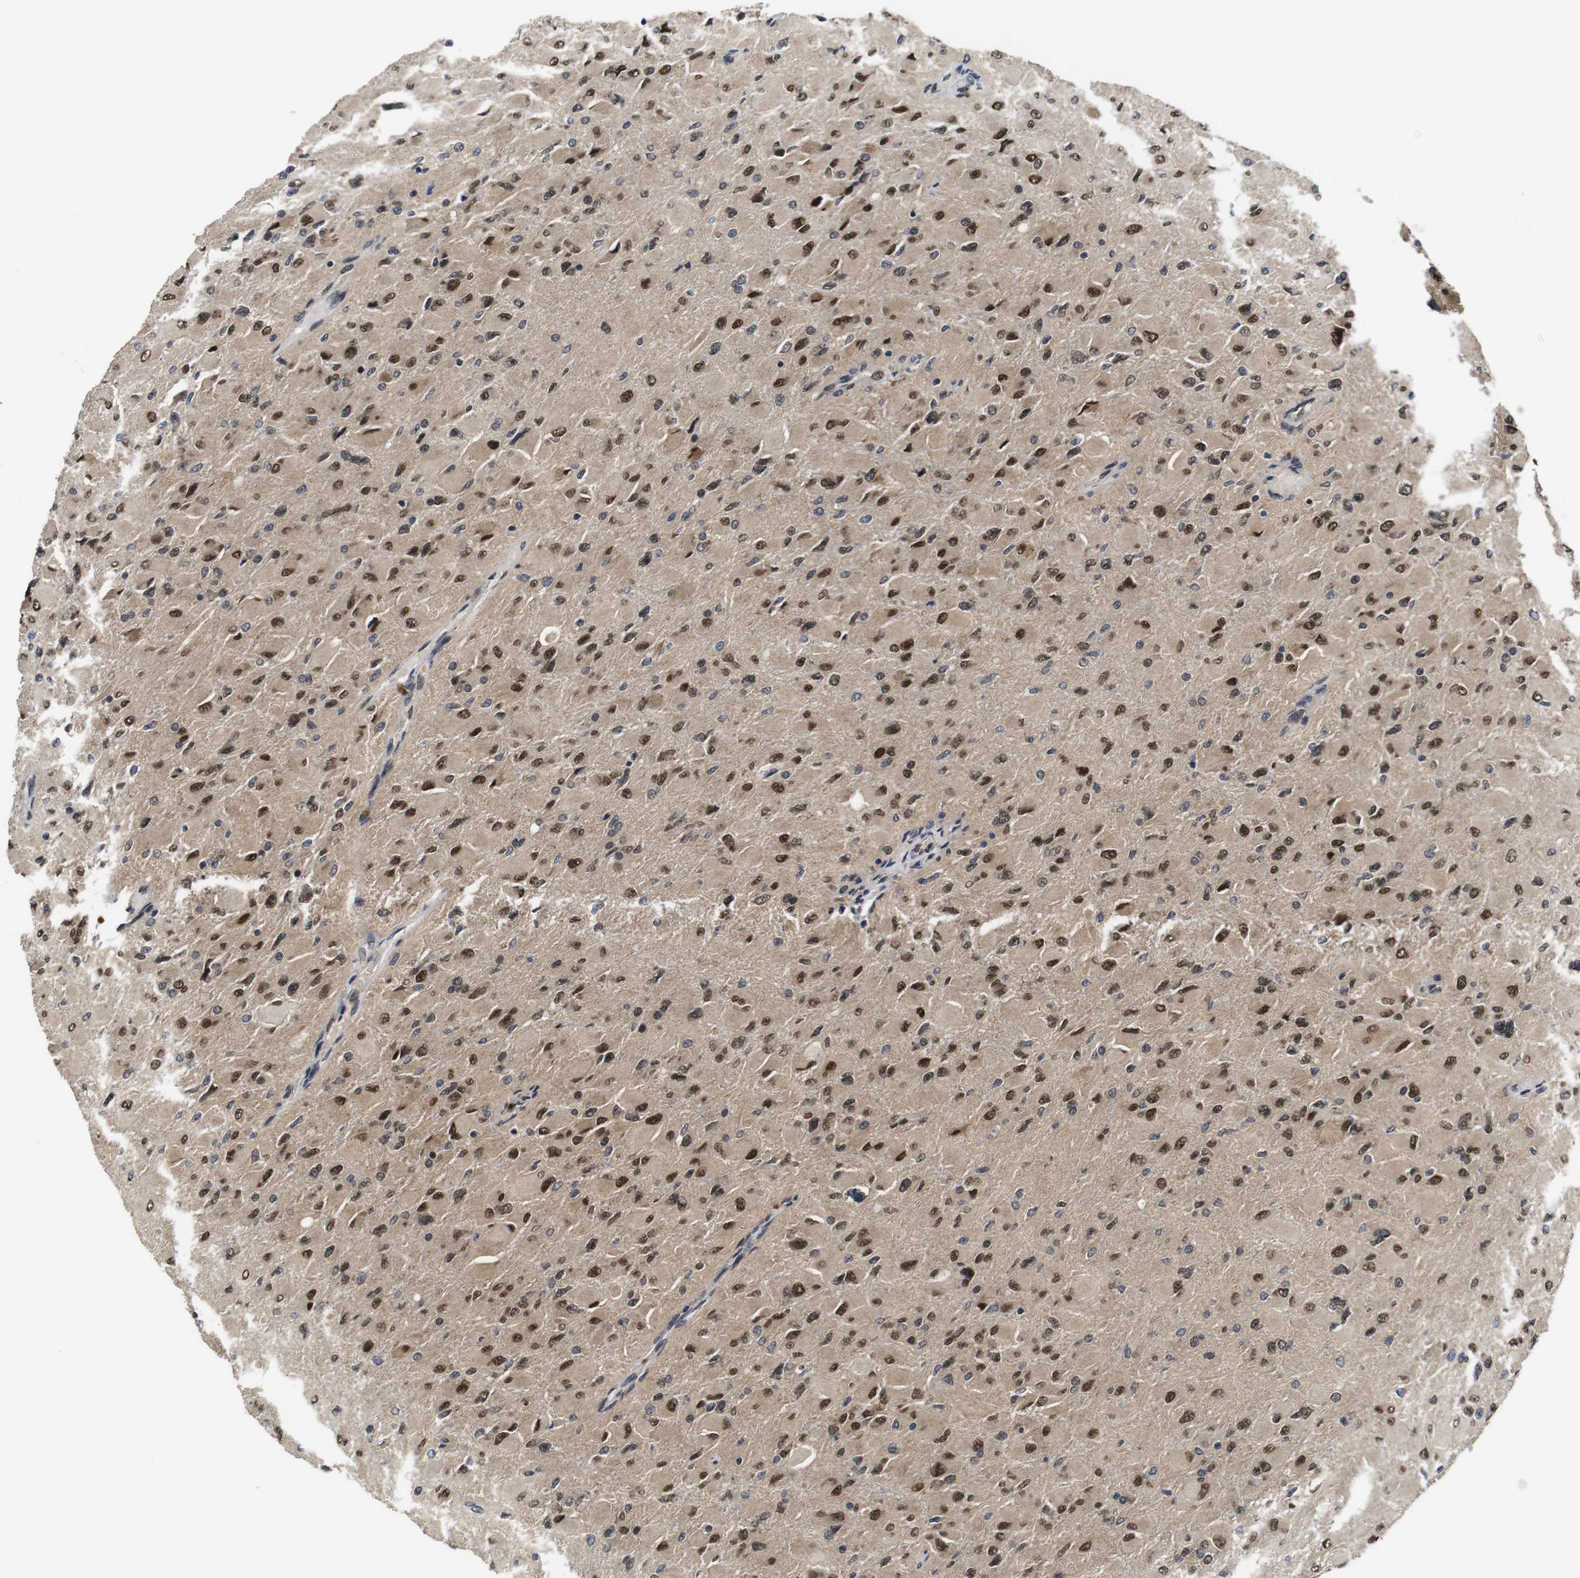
{"staining": {"intensity": "strong", "quantity": ">75%", "location": "cytoplasmic/membranous,nuclear"}, "tissue": "glioma", "cell_type": "Tumor cells", "image_type": "cancer", "snomed": [{"axis": "morphology", "description": "Glioma, malignant, High grade"}, {"axis": "topography", "description": "Cerebral cortex"}], "caption": "Tumor cells exhibit high levels of strong cytoplasmic/membranous and nuclear expression in about >75% of cells in malignant glioma (high-grade).", "gene": "ZBTB46", "patient": {"sex": "female", "age": 36}}